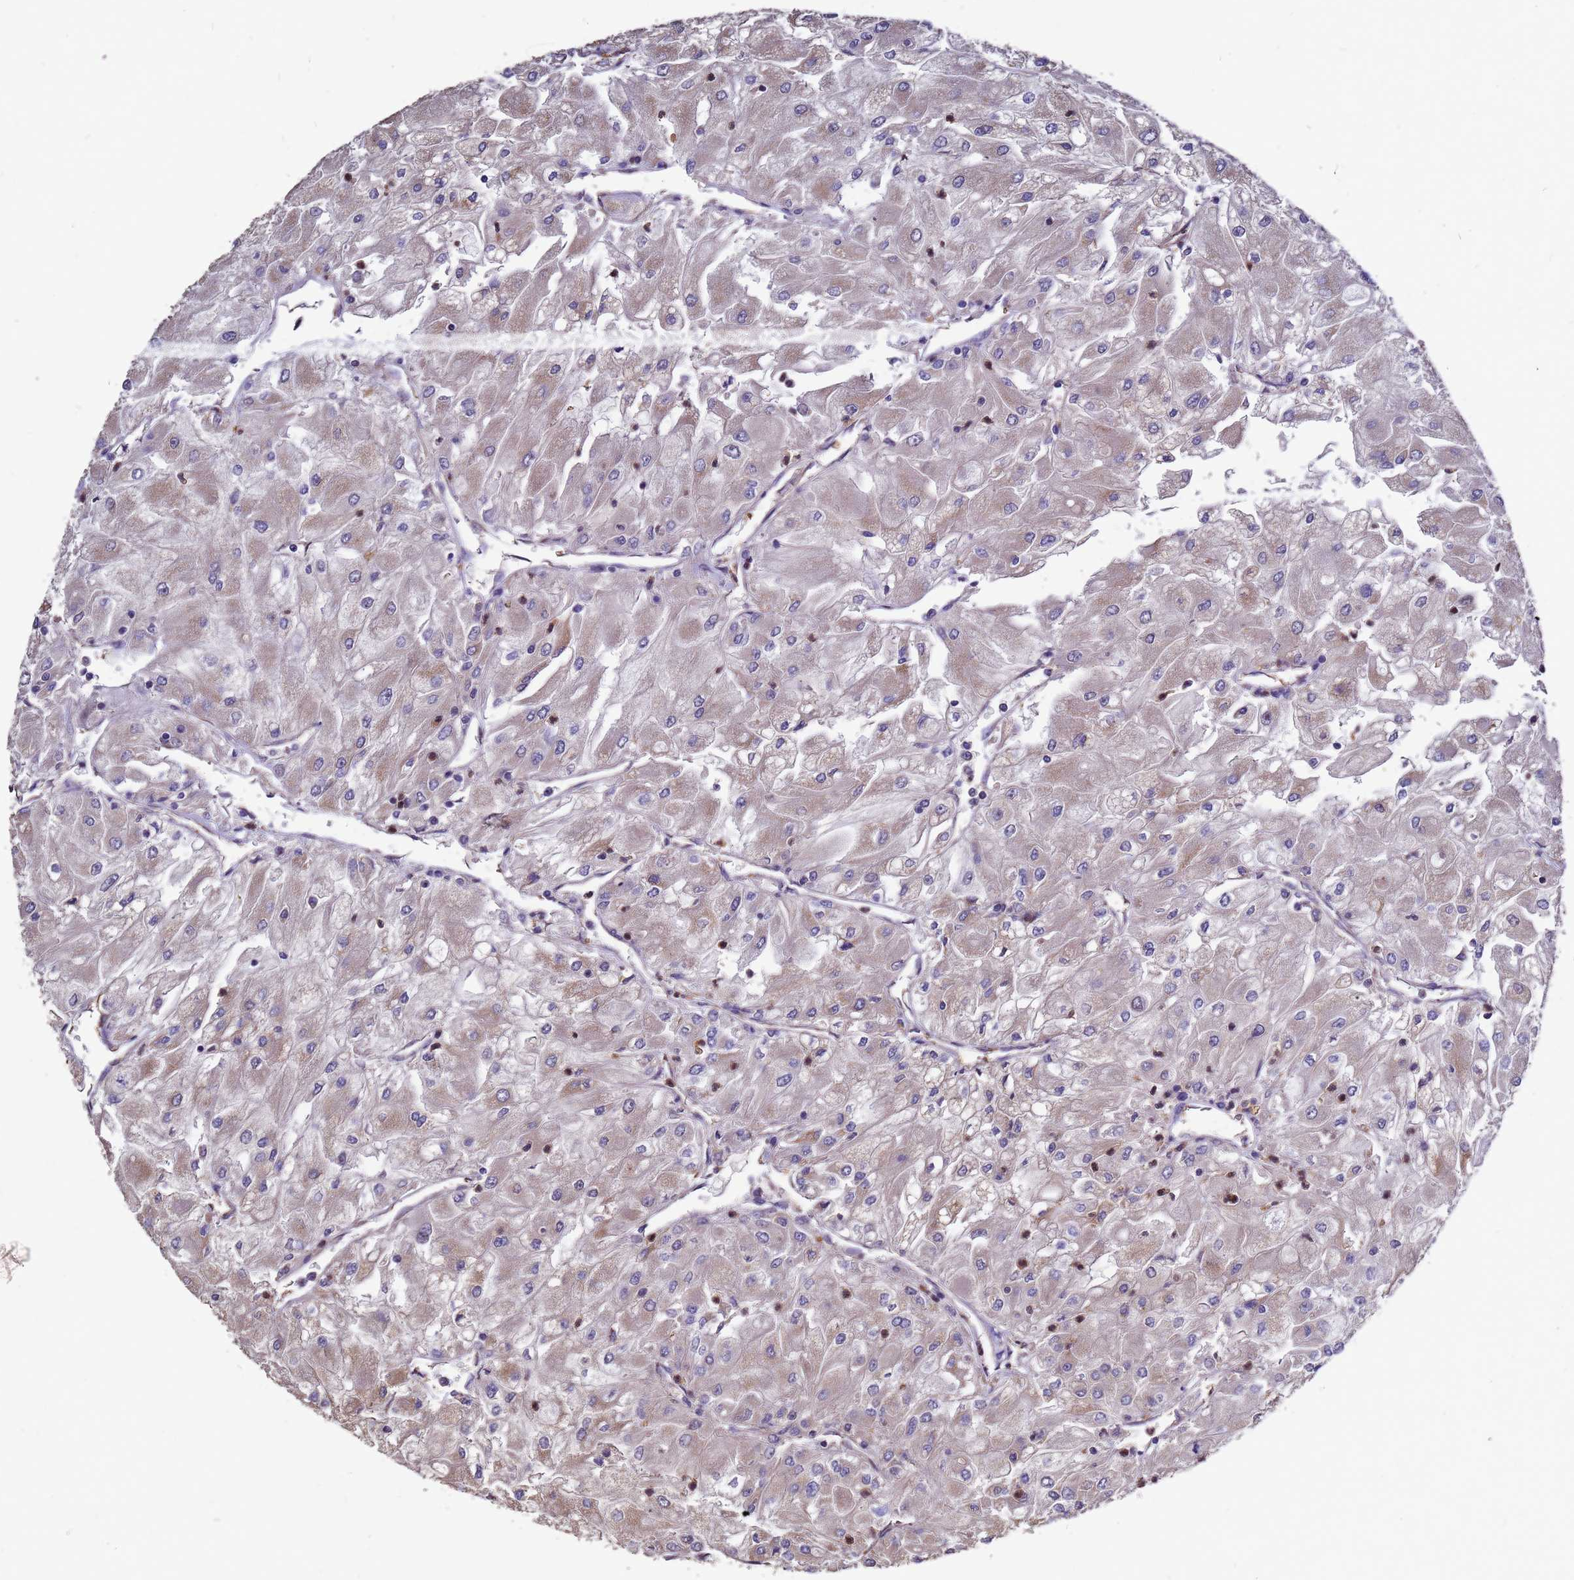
{"staining": {"intensity": "weak", "quantity": ">75%", "location": "cytoplasmic/membranous"}, "tissue": "renal cancer", "cell_type": "Tumor cells", "image_type": "cancer", "snomed": [{"axis": "morphology", "description": "Adenocarcinoma, NOS"}, {"axis": "topography", "description": "Kidney"}], "caption": "The micrograph displays staining of renal cancer, revealing weak cytoplasmic/membranous protein staining (brown color) within tumor cells.", "gene": "RSPRY1", "patient": {"sex": "male", "age": 80}}